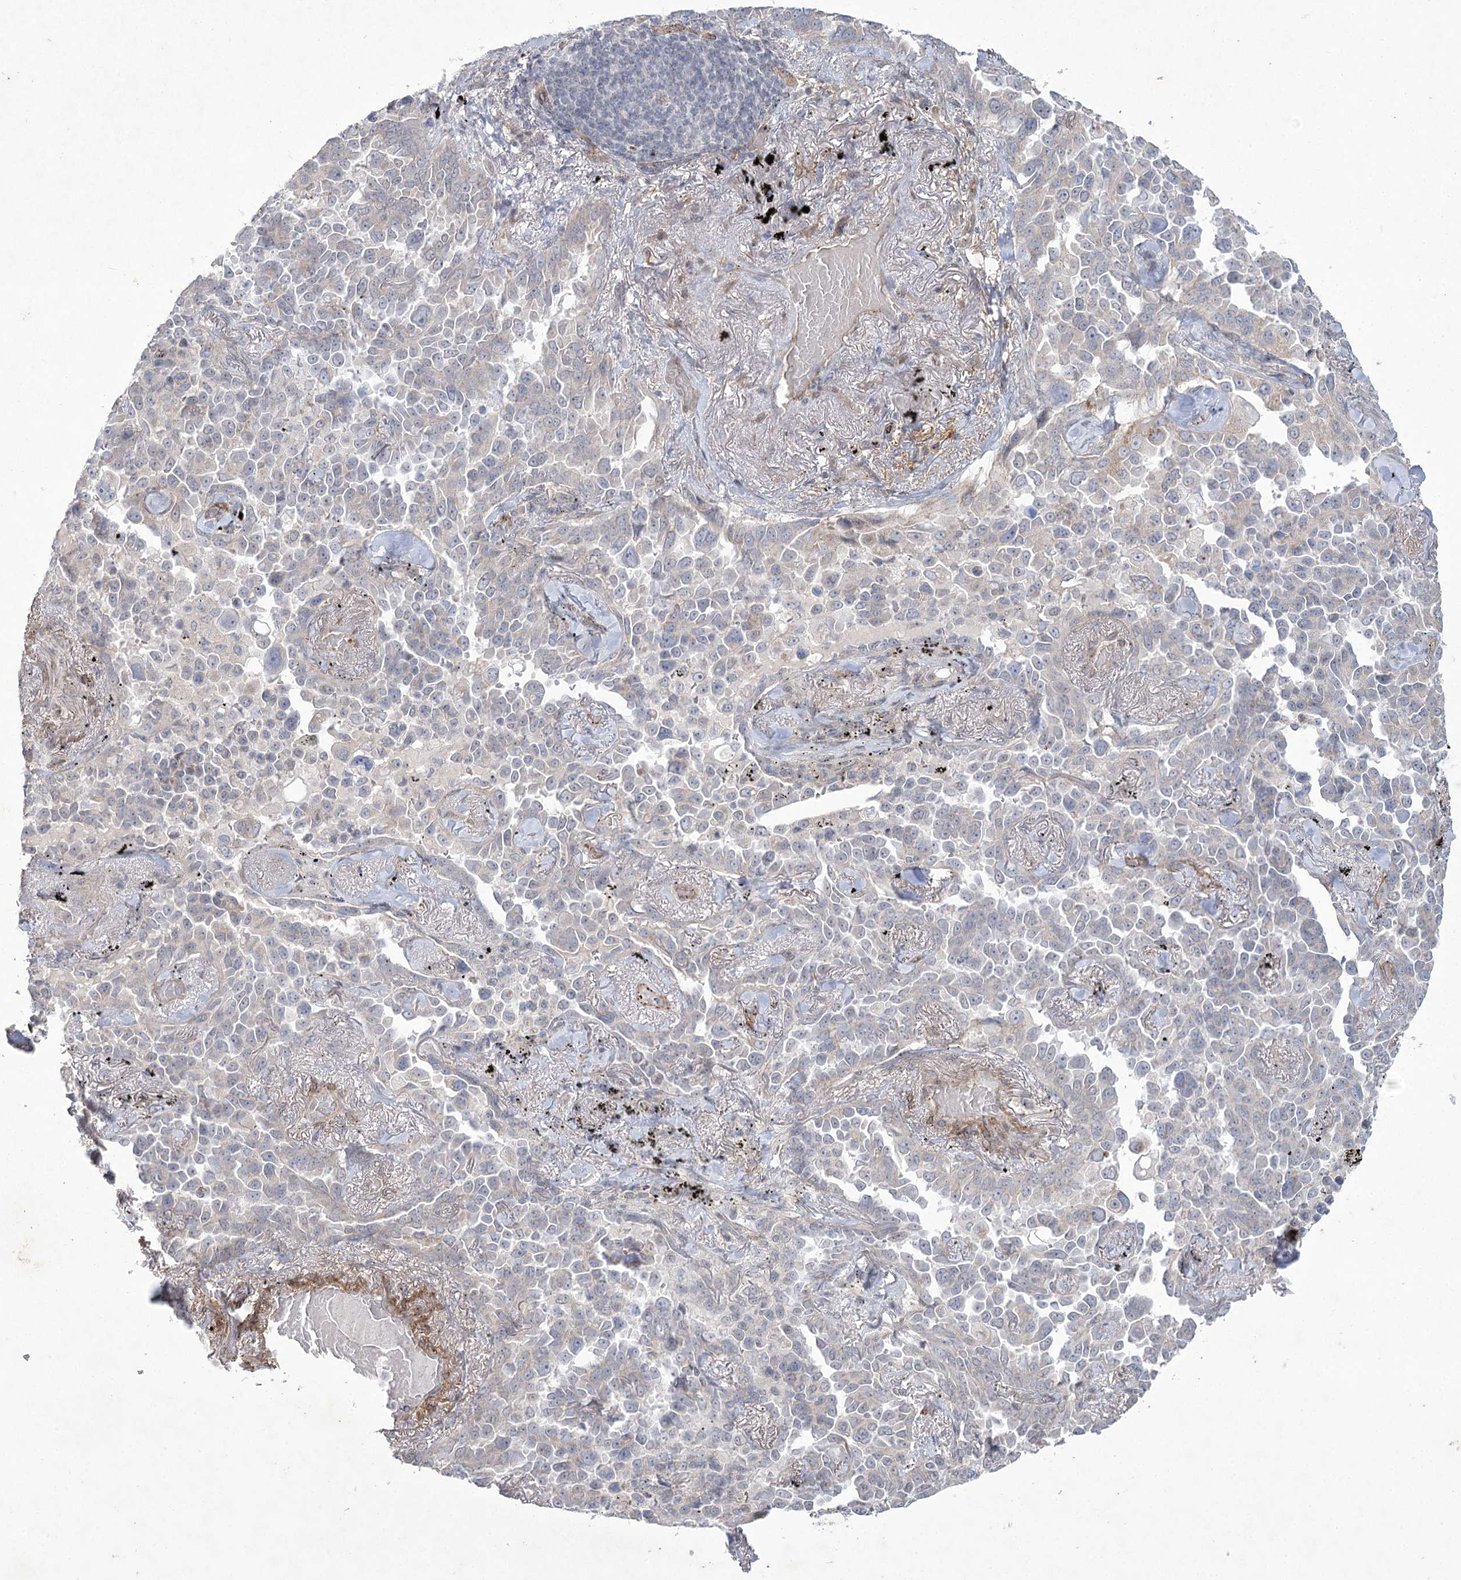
{"staining": {"intensity": "negative", "quantity": "none", "location": "none"}, "tissue": "lung cancer", "cell_type": "Tumor cells", "image_type": "cancer", "snomed": [{"axis": "morphology", "description": "Adenocarcinoma, NOS"}, {"axis": "topography", "description": "Lung"}], "caption": "A high-resolution photomicrograph shows immunohistochemistry staining of lung adenocarcinoma, which displays no significant positivity in tumor cells.", "gene": "AMTN", "patient": {"sex": "female", "age": 67}}